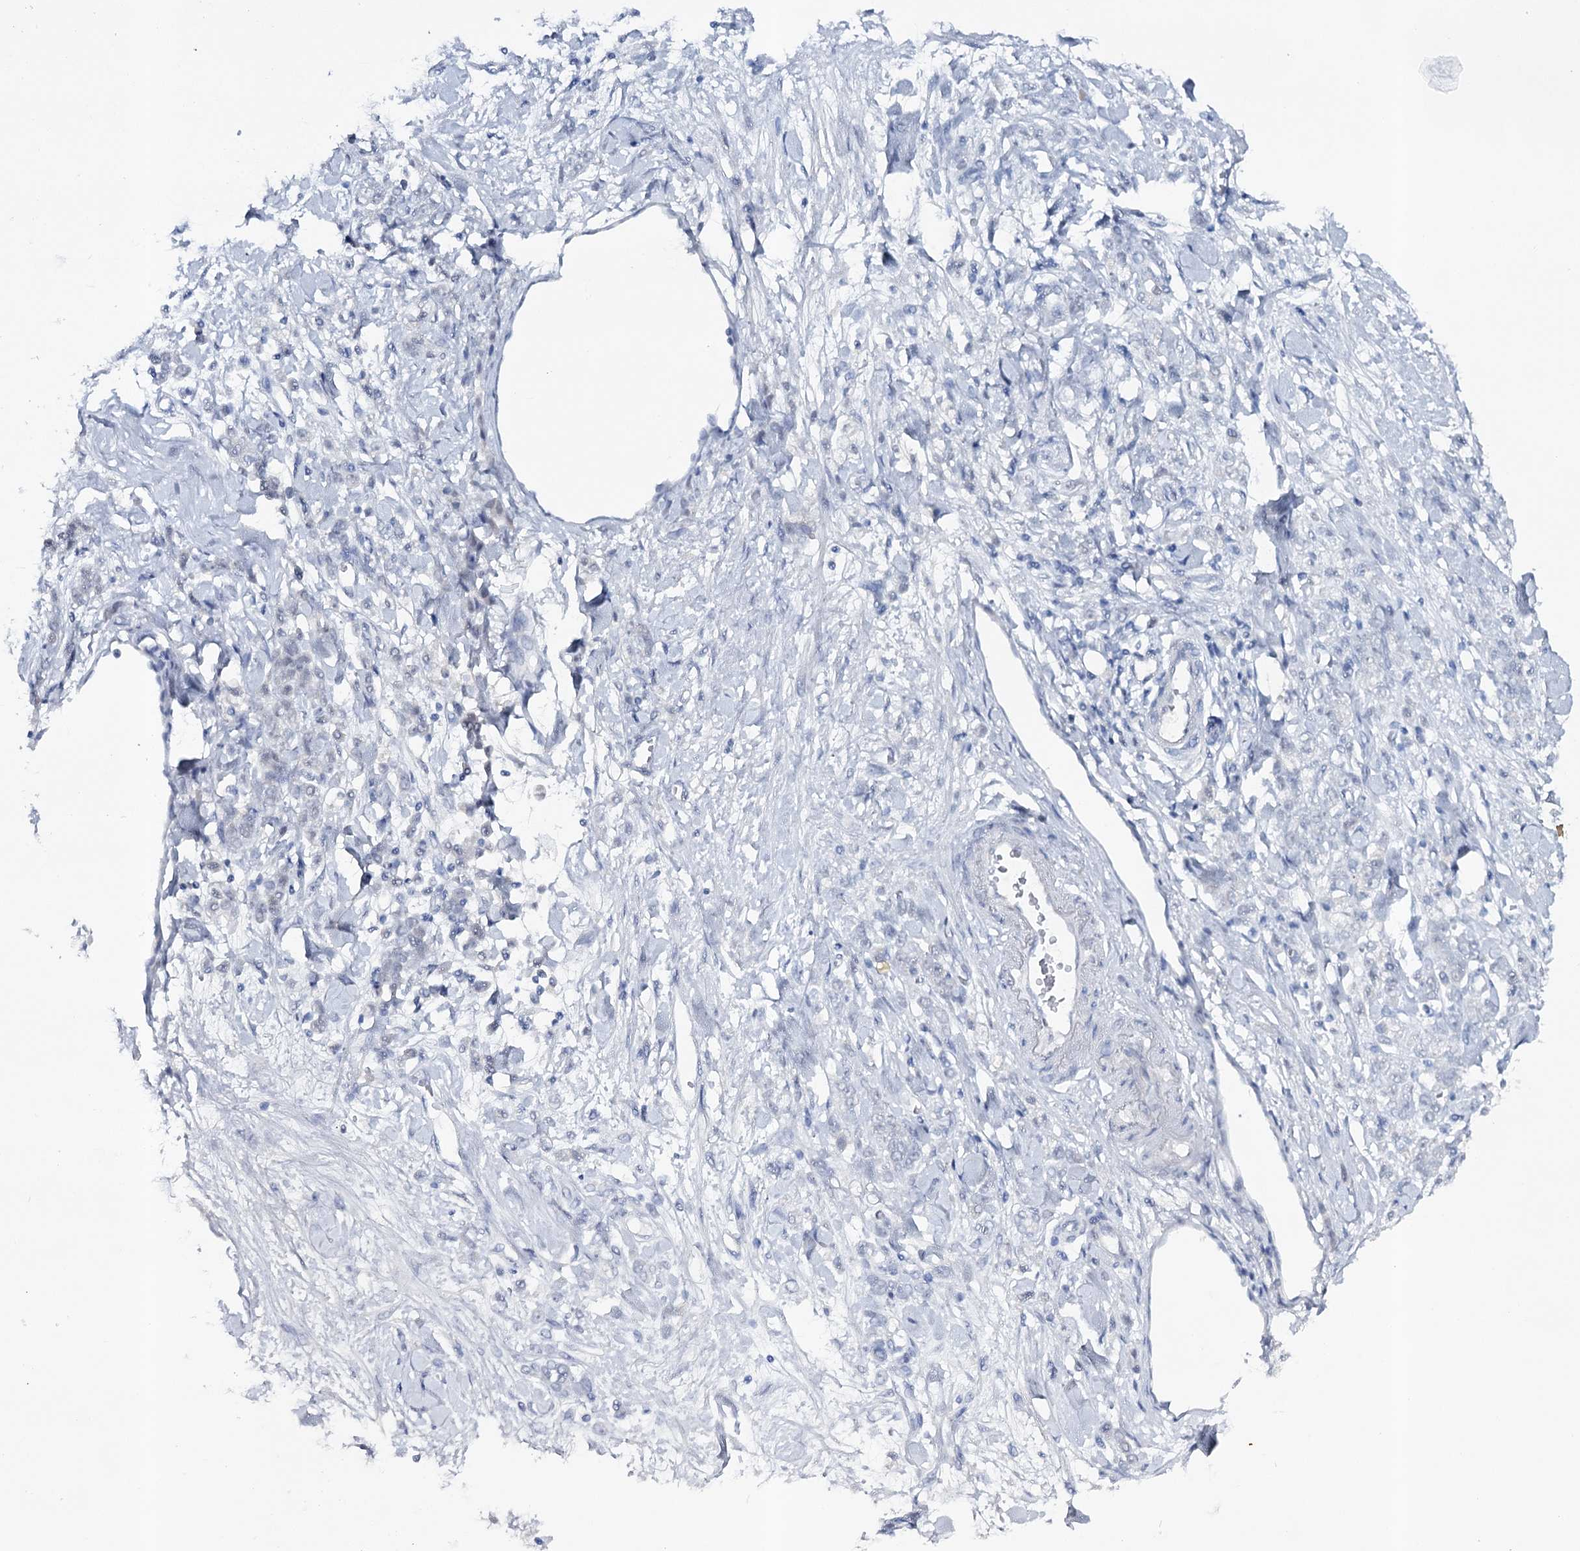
{"staining": {"intensity": "negative", "quantity": "none", "location": "none"}, "tissue": "stomach cancer", "cell_type": "Tumor cells", "image_type": "cancer", "snomed": [{"axis": "morphology", "description": "Normal tissue, NOS"}, {"axis": "morphology", "description": "Adenocarcinoma, NOS"}, {"axis": "topography", "description": "Stomach"}], "caption": "A photomicrograph of adenocarcinoma (stomach) stained for a protein reveals no brown staining in tumor cells. The staining was performed using DAB (3,3'-diaminobenzidine) to visualize the protein expression in brown, while the nuclei were stained in blue with hematoxylin (Magnification: 20x).", "gene": "ZC3H8", "patient": {"sex": "male", "age": 82}}